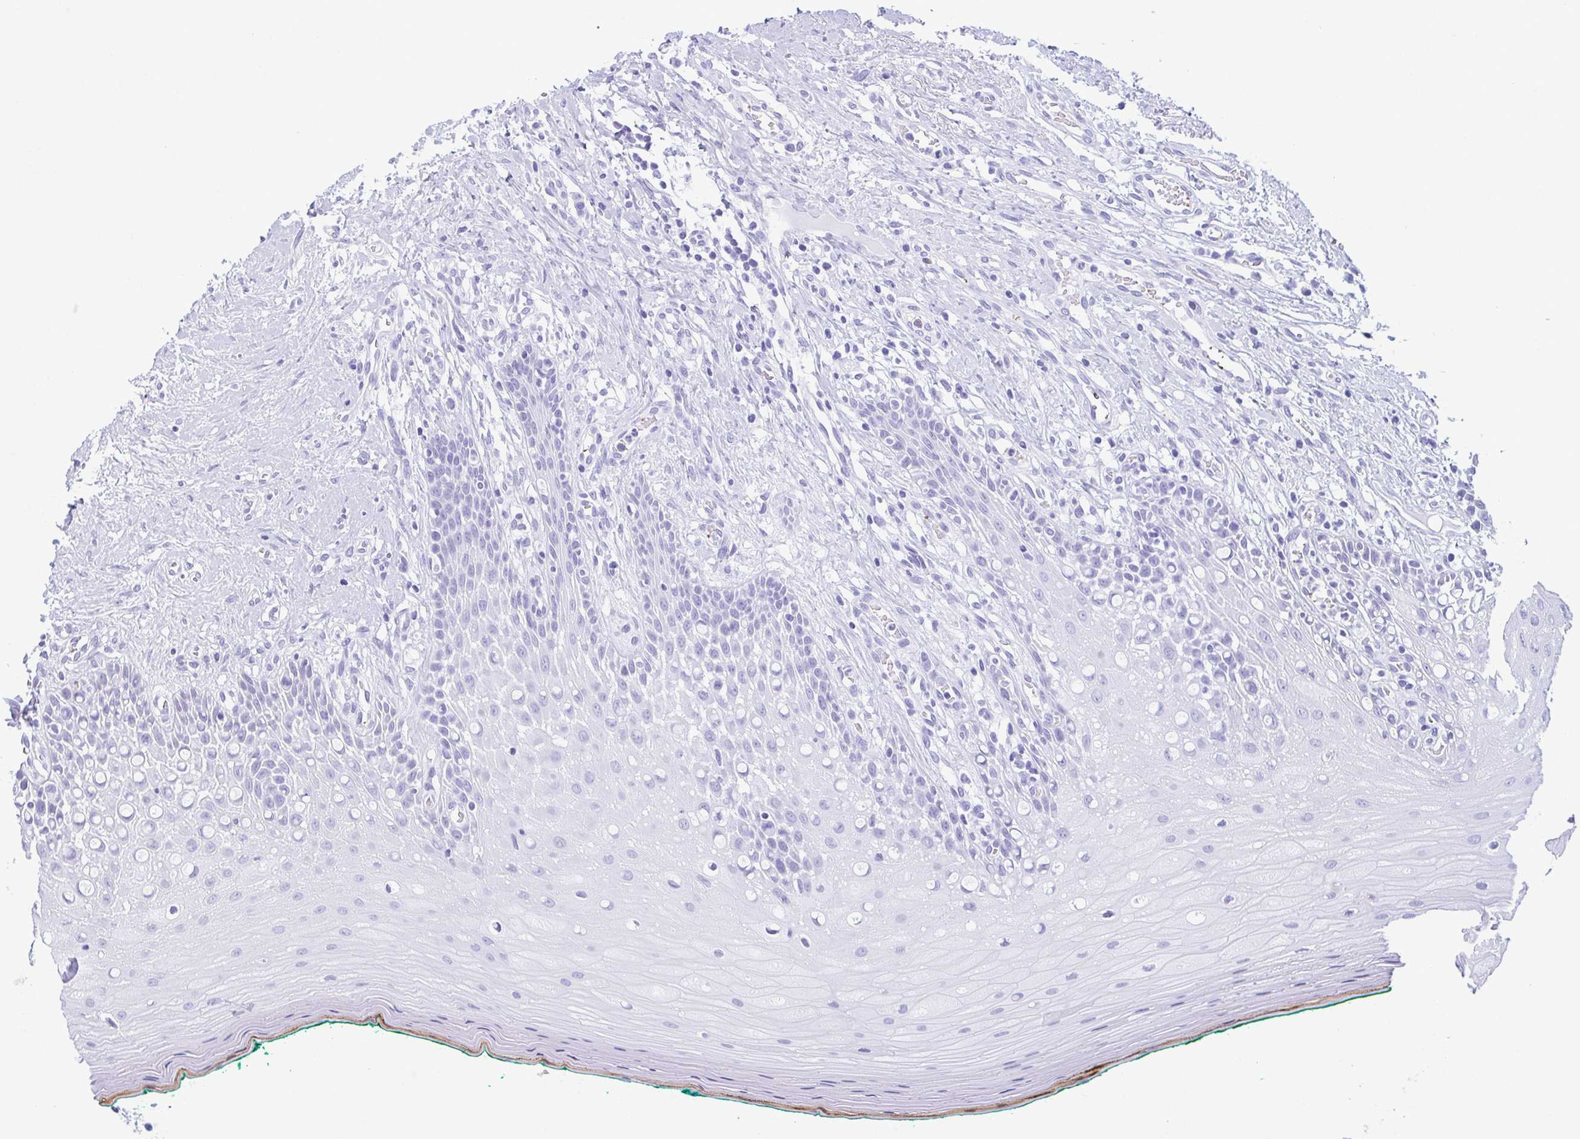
{"staining": {"intensity": "negative", "quantity": "none", "location": "none"}, "tissue": "oral mucosa", "cell_type": "Squamous epithelial cells", "image_type": "normal", "snomed": [{"axis": "morphology", "description": "Normal tissue, NOS"}, {"axis": "topography", "description": "Oral tissue"}], "caption": "DAB (3,3'-diaminobenzidine) immunohistochemical staining of benign oral mucosa reveals no significant staining in squamous epithelial cells. The staining is performed using DAB (3,3'-diaminobenzidine) brown chromogen with nuclei counter-stained in using hematoxylin.", "gene": "TCEAL3", "patient": {"sex": "female", "age": 83}}